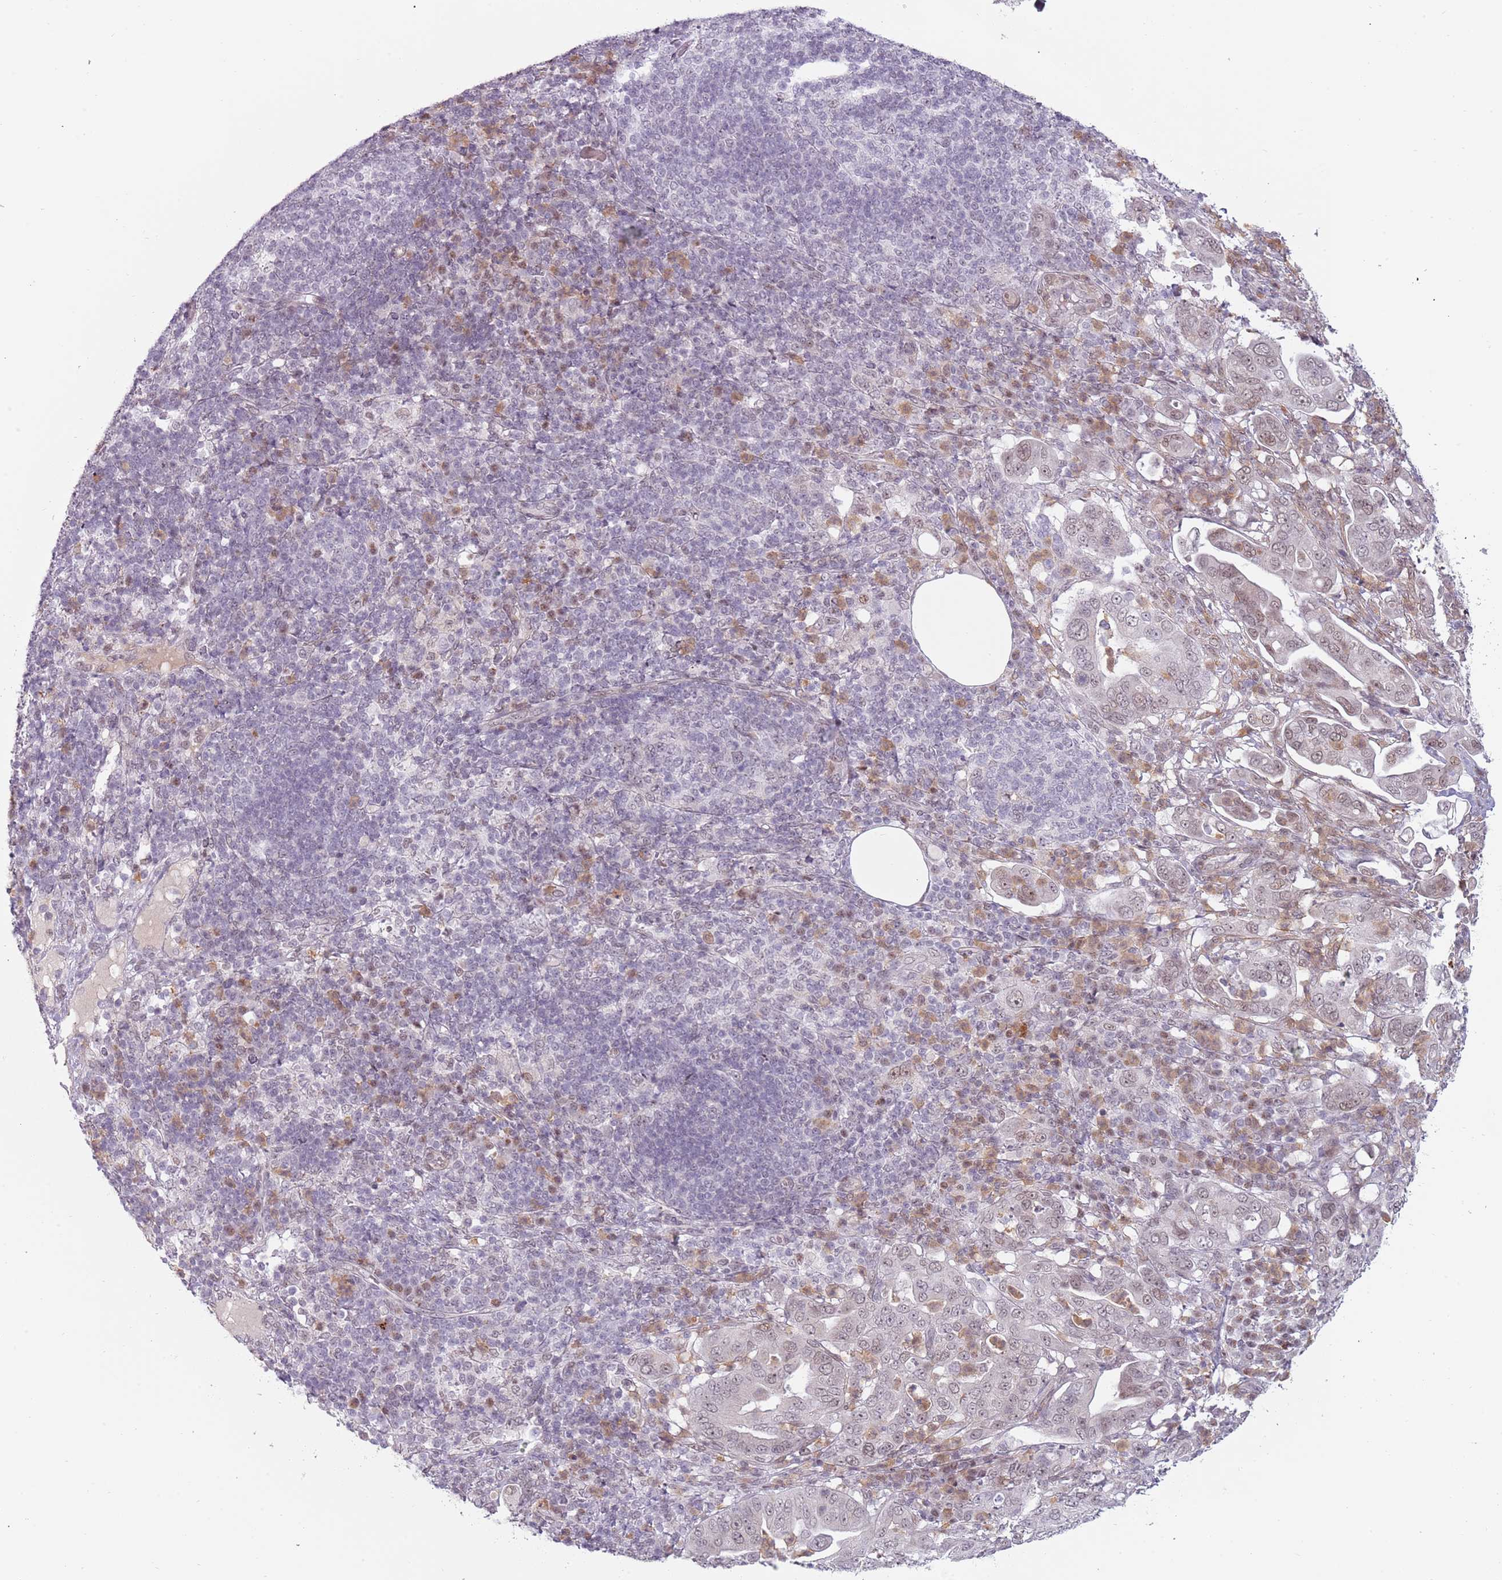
{"staining": {"intensity": "negative", "quantity": "none", "location": "none"}, "tissue": "pancreatic cancer", "cell_type": "Tumor cells", "image_type": "cancer", "snomed": [{"axis": "morphology", "description": "Normal tissue, NOS"}, {"axis": "morphology", "description": "Adenocarcinoma, NOS"}, {"axis": "topography", "description": "Lymph node"}, {"axis": "topography", "description": "Pancreas"}], "caption": "High power microscopy micrograph of an IHC photomicrograph of pancreatic cancer (adenocarcinoma), revealing no significant positivity in tumor cells.", "gene": "REXO4", "patient": {"sex": "female", "age": 67}}